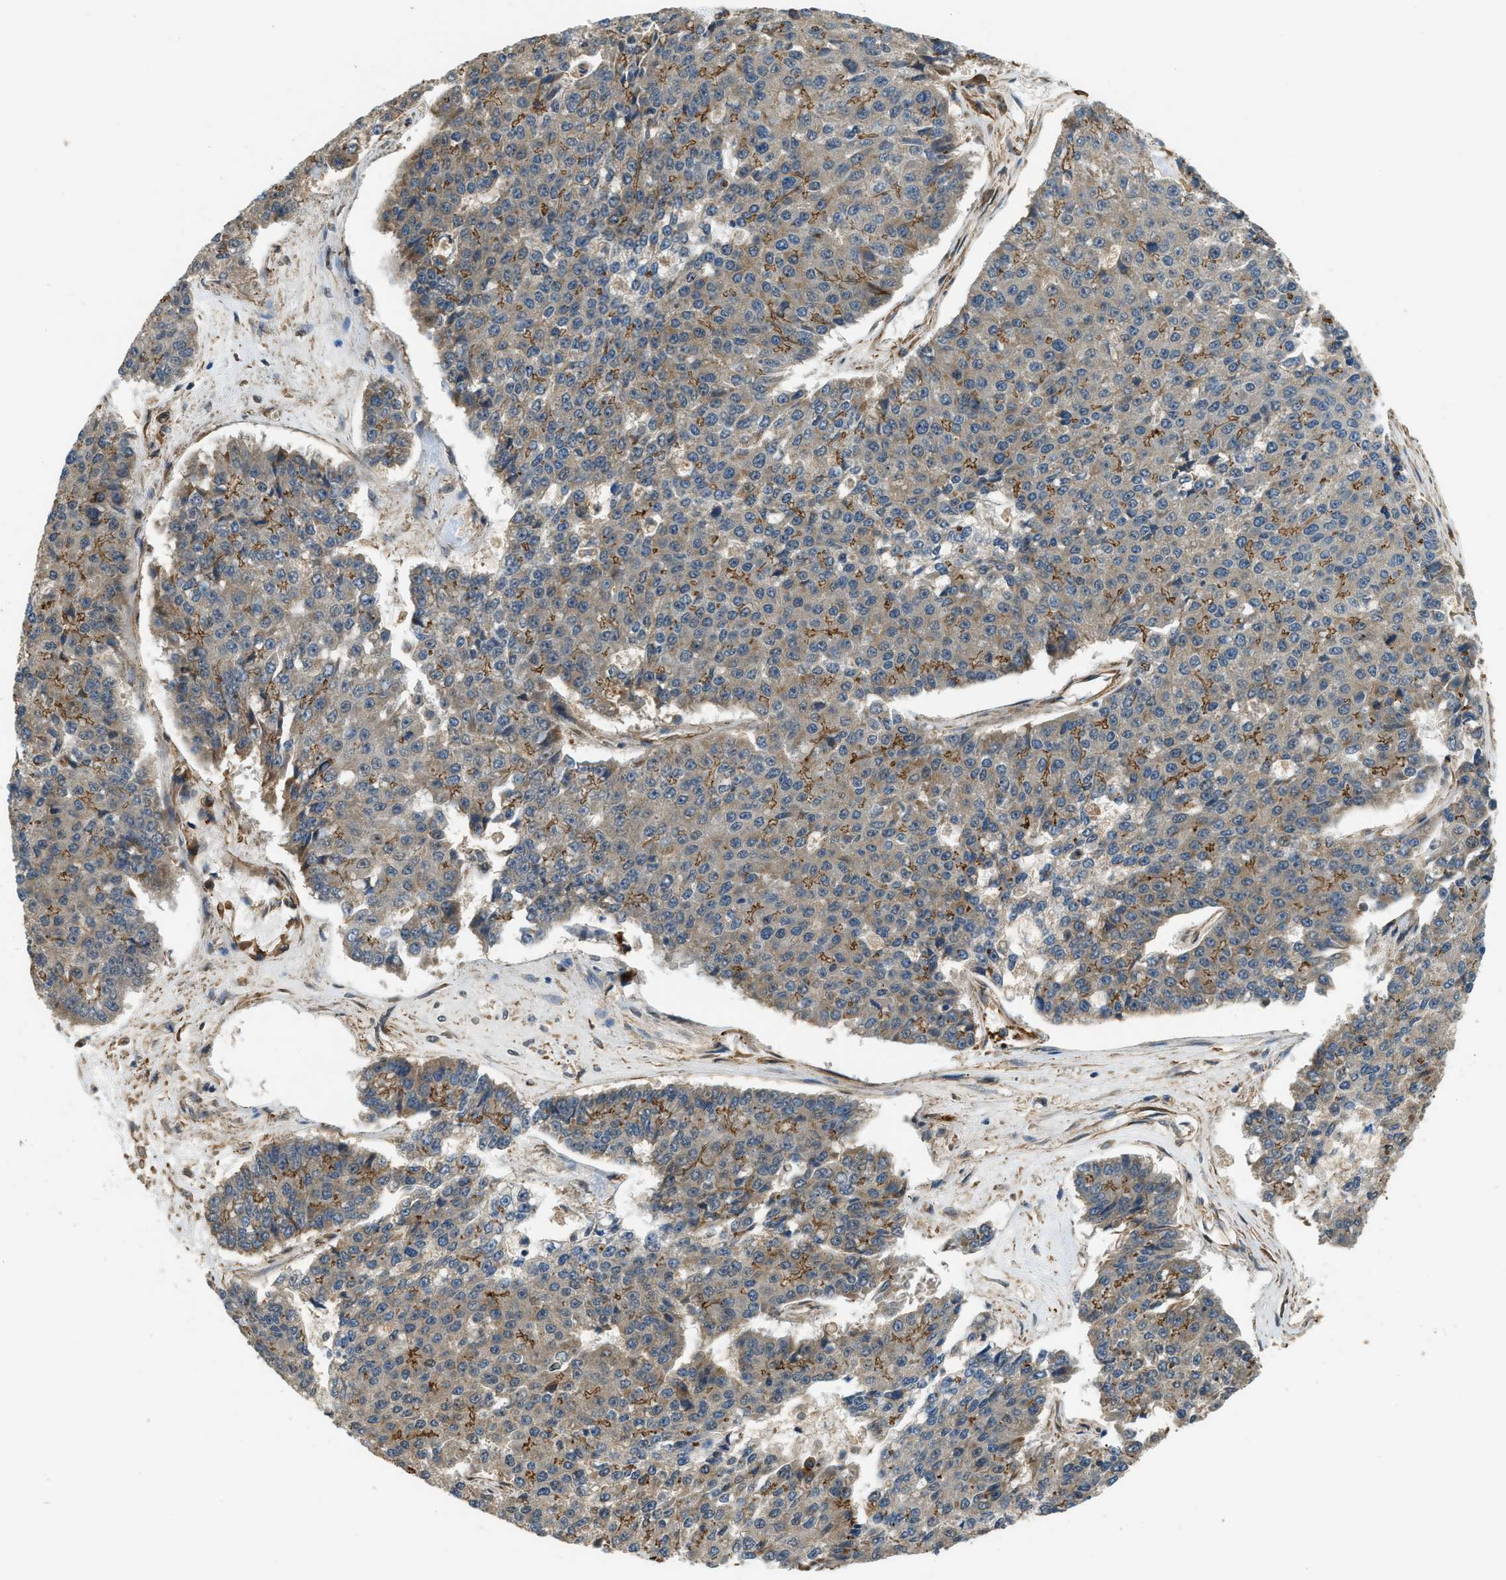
{"staining": {"intensity": "moderate", "quantity": "25%-75%", "location": "cytoplasmic/membranous"}, "tissue": "pancreatic cancer", "cell_type": "Tumor cells", "image_type": "cancer", "snomed": [{"axis": "morphology", "description": "Adenocarcinoma, NOS"}, {"axis": "topography", "description": "Pancreas"}], "caption": "There is medium levels of moderate cytoplasmic/membranous positivity in tumor cells of pancreatic cancer, as demonstrated by immunohistochemical staining (brown color).", "gene": "CGN", "patient": {"sex": "male", "age": 50}}